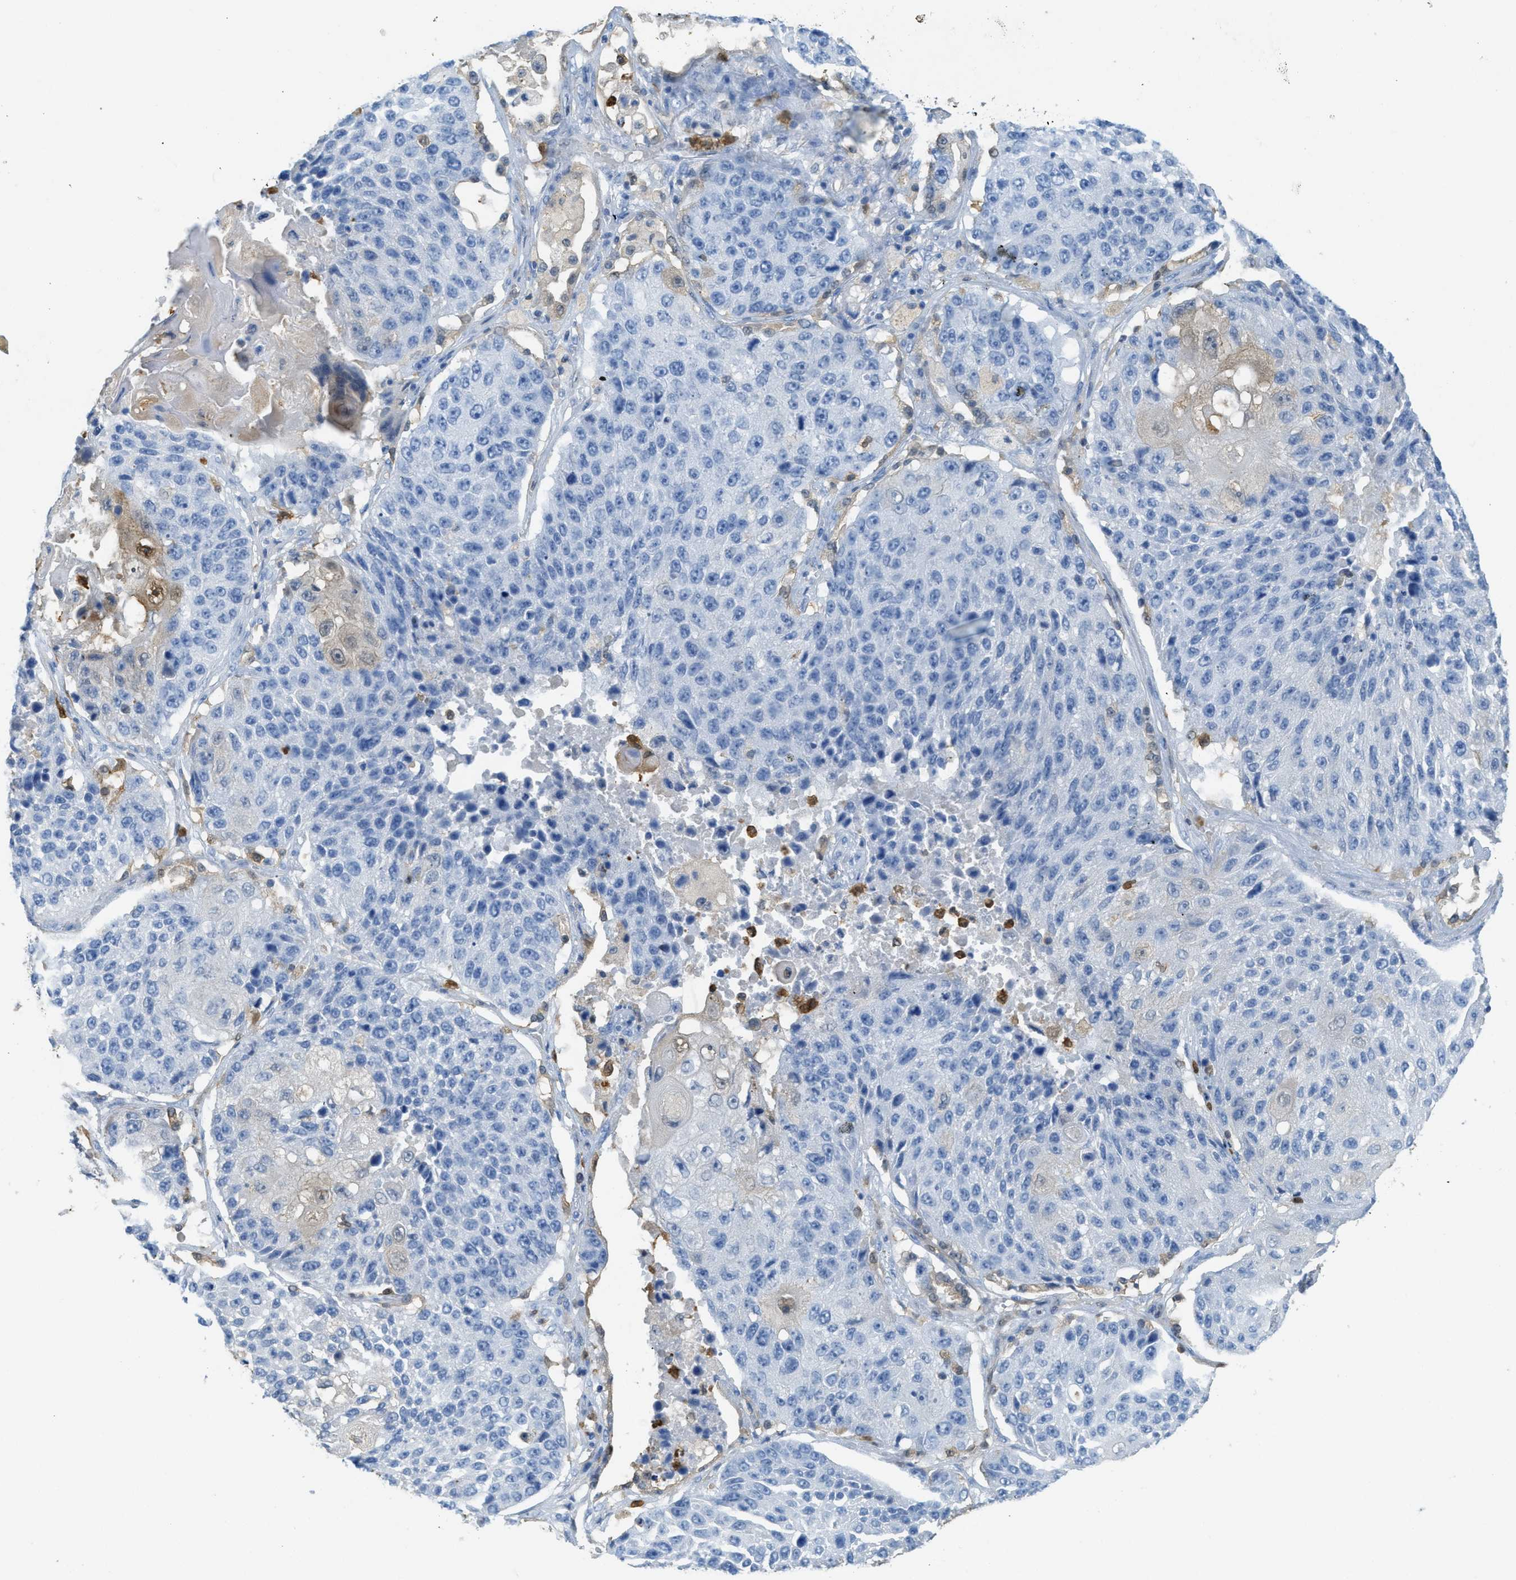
{"staining": {"intensity": "negative", "quantity": "none", "location": "none"}, "tissue": "lung cancer", "cell_type": "Tumor cells", "image_type": "cancer", "snomed": [{"axis": "morphology", "description": "Squamous cell carcinoma, NOS"}, {"axis": "topography", "description": "Lung"}], "caption": "Immunohistochemical staining of human lung cancer exhibits no significant expression in tumor cells.", "gene": "SERPINB1", "patient": {"sex": "male", "age": 61}}